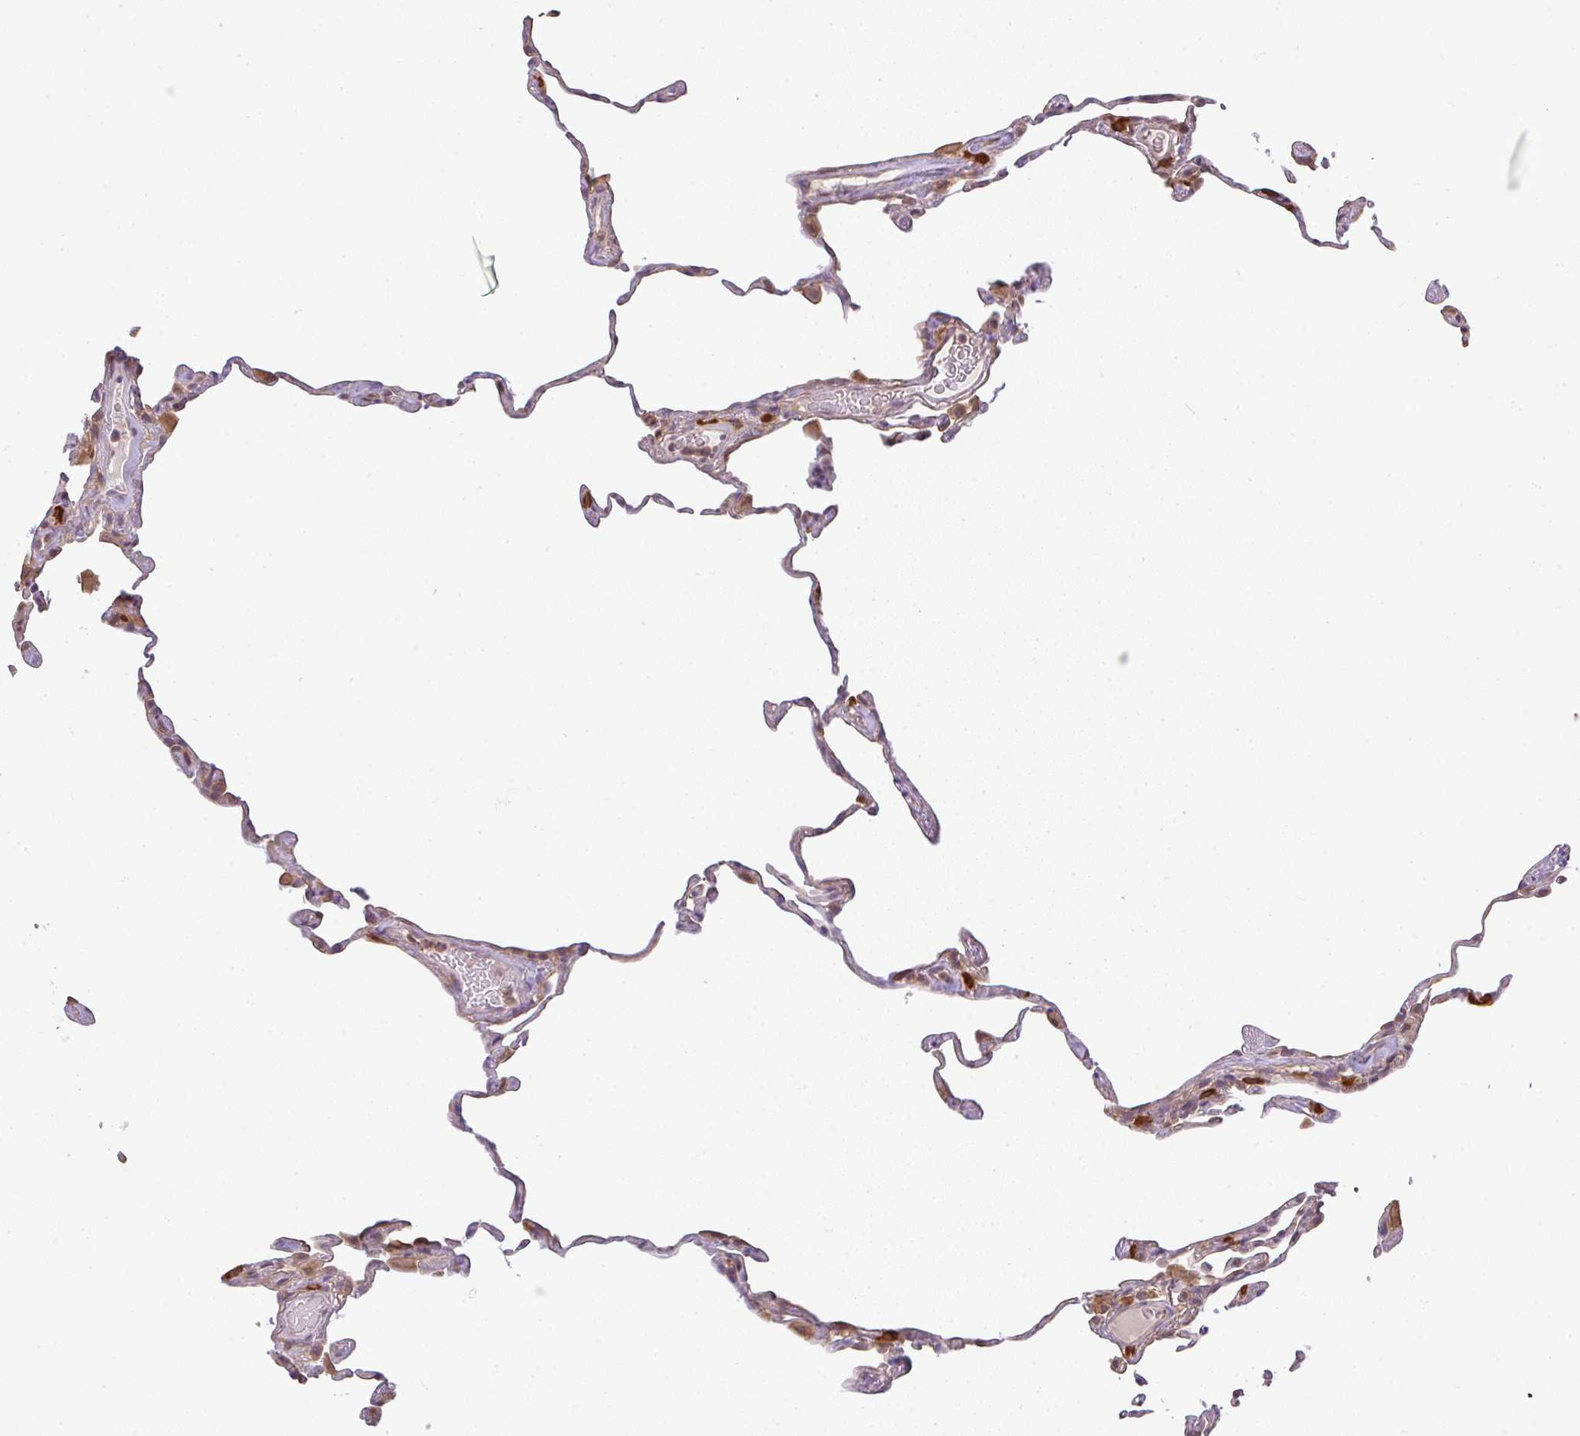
{"staining": {"intensity": "weak", "quantity": "<25%", "location": "cytoplasmic/membranous"}, "tissue": "lung", "cell_type": "Alveolar cells", "image_type": "normal", "snomed": [{"axis": "morphology", "description": "Normal tissue, NOS"}, {"axis": "topography", "description": "Lung"}], "caption": "This is an immunohistochemistry image of unremarkable human lung. There is no expression in alveolar cells.", "gene": "FAM153A", "patient": {"sex": "female", "age": 57}}